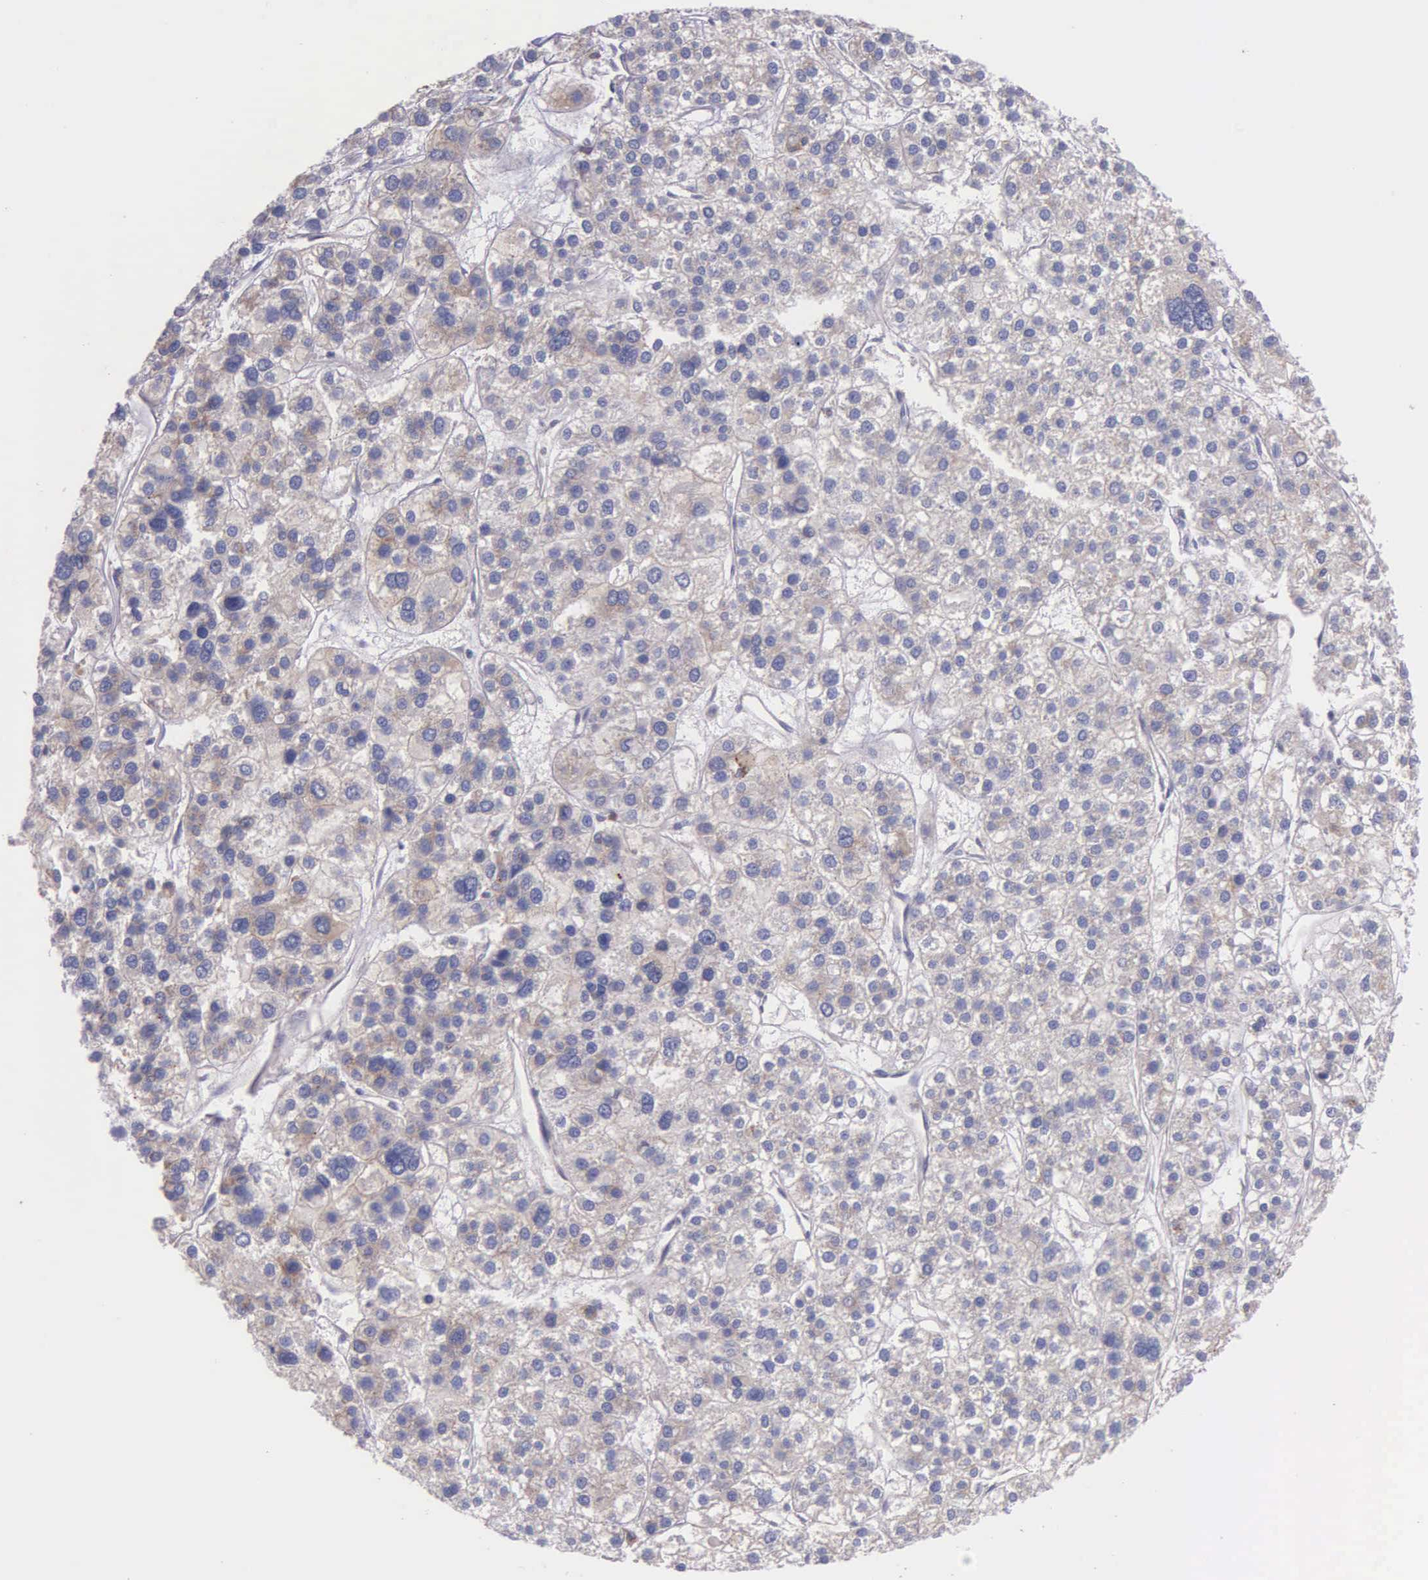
{"staining": {"intensity": "weak", "quantity": ">75%", "location": "cytoplasmic/membranous"}, "tissue": "liver cancer", "cell_type": "Tumor cells", "image_type": "cancer", "snomed": [{"axis": "morphology", "description": "Carcinoma, Hepatocellular, NOS"}, {"axis": "topography", "description": "Liver"}], "caption": "Protein expression analysis of human hepatocellular carcinoma (liver) reveals weak cytoplasmic/membranous expression in about >75% of tumor cells. (Brightfield microscopy of DAB IHC at high magnification).", "gene": "MIA2", "patient": {"sex": "female", "age": 85}}